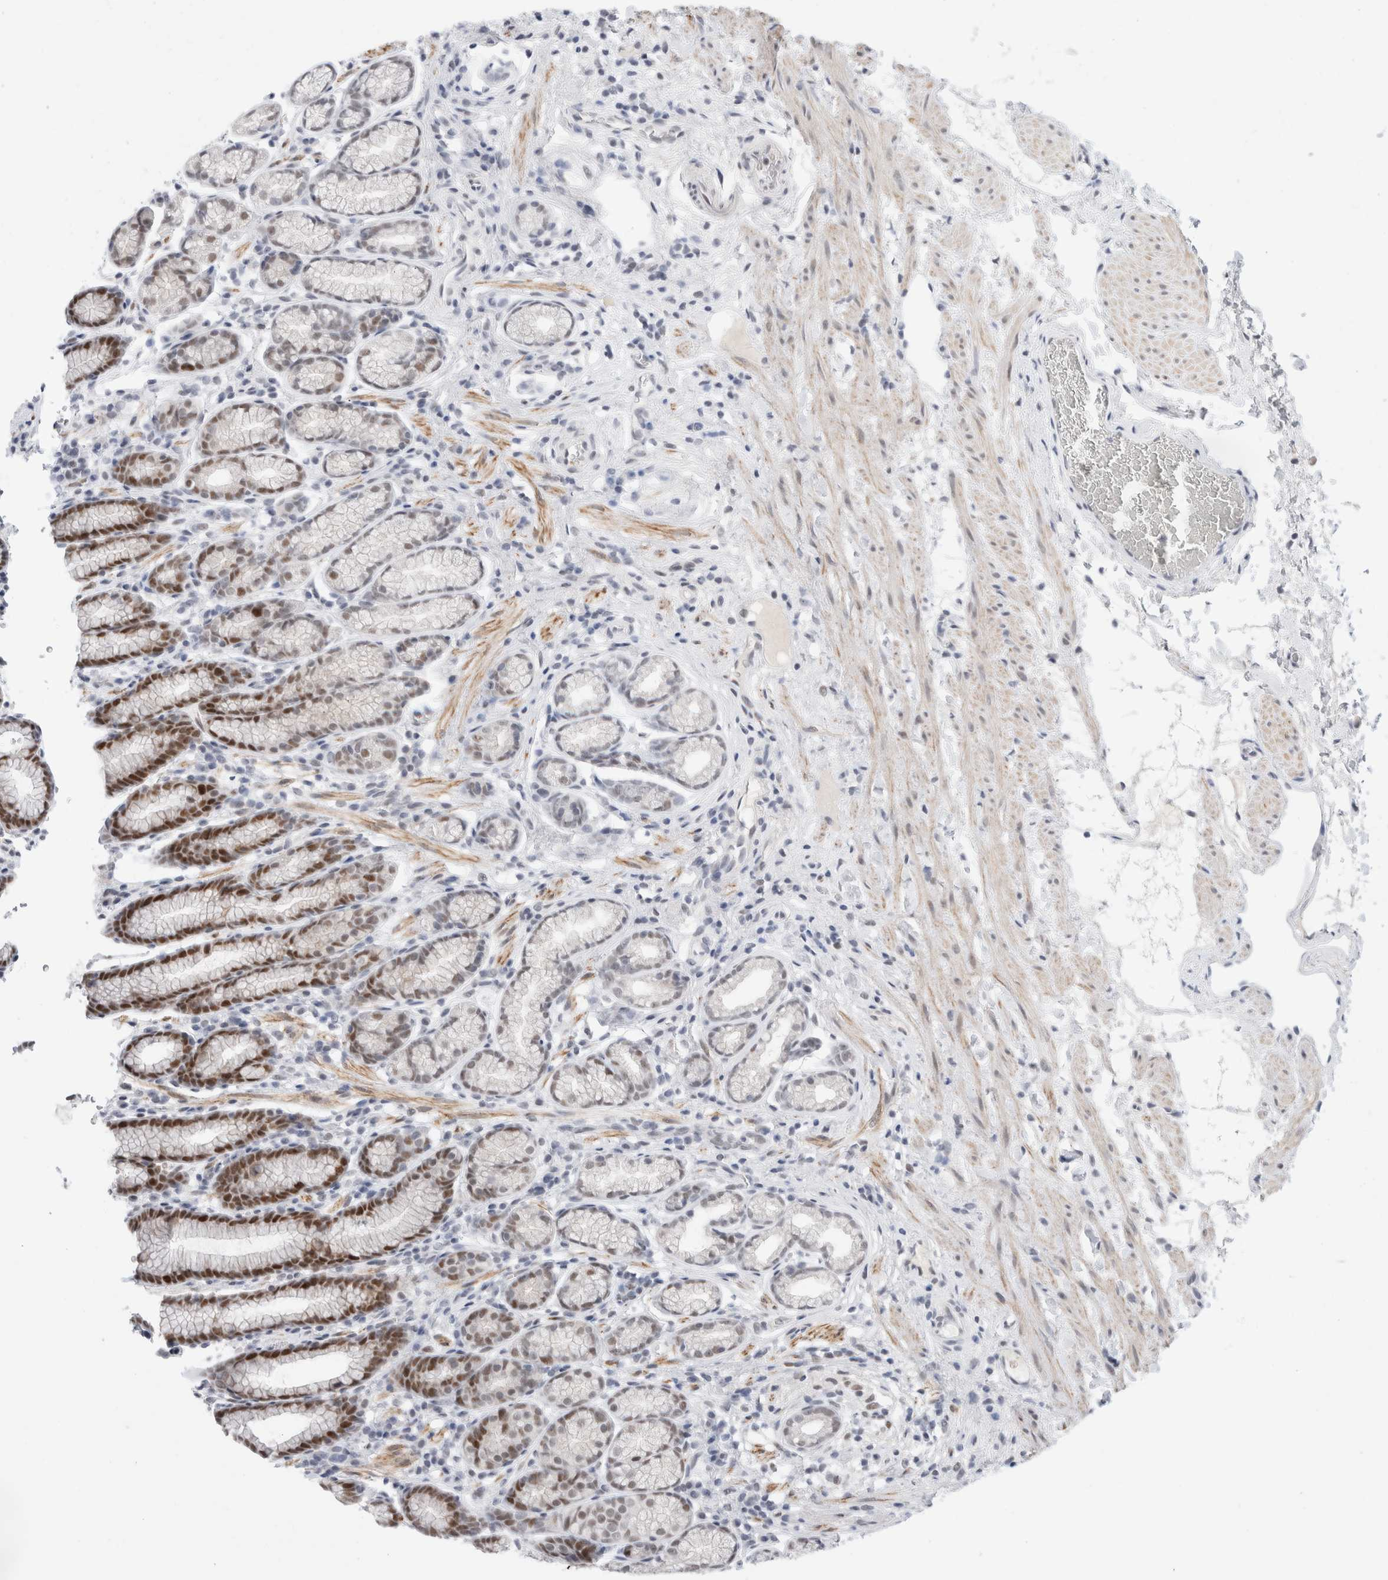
{"staining": {"intensity": "moderate", "quantity": "<25%", "location": "nuclear"}, "tissue": "stomach", "cell_type": "Glandular cells", "image_type": "normal", "snomed": [{"axis": "morphology", "description": "Normal tissue, NOS"}, {"axis": "topography", "description": "Stomach"}], "caption": "Immunohistochemical staining of normal human stomach exhibits low levels of moderate nuclear staining in approximately <25% of glandular cells.", "gene": "KNL1", "patient": {"sex": "male", "age": 42}}